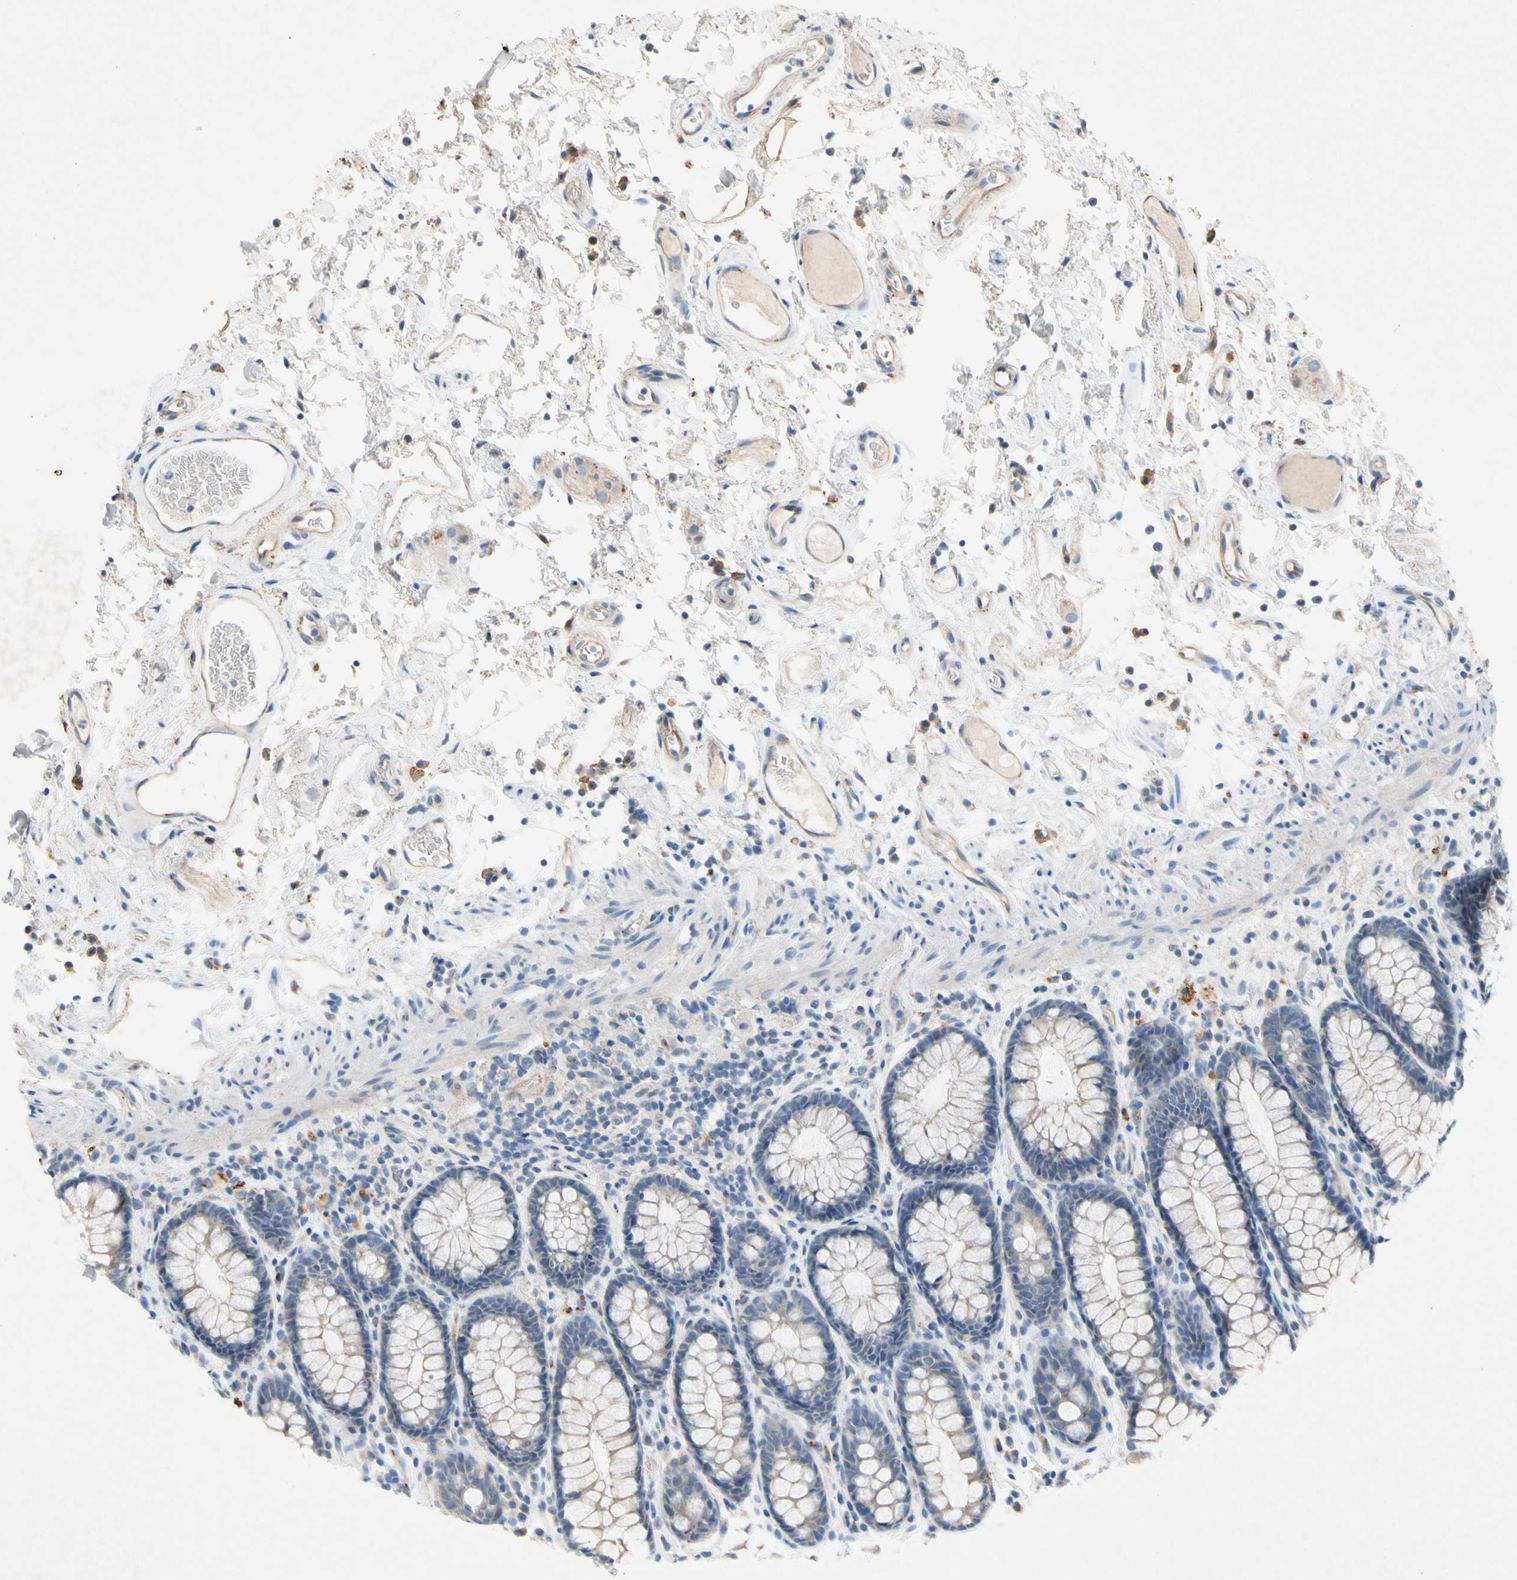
{"staining": {"intensity": "weak", "quantity": ">75%", "location": "cytoplasmic/membranous"}, "tissue": "rectum", "cell_type": "Glandular cells", "image_type": "normal", "snomed": [{"axis": "morphology", "description": "Normal tissue, NOS"}, {"axis": "topography", "description": "Rectum"}], "caption": "This histopathology image displays IHC staining of normal rectum, with low weak cytoplasmic/membranous staining in approximately >75% of glandular cells.", "gene": "GASK1B", "patient": {"sex": "male", "age": 92}}